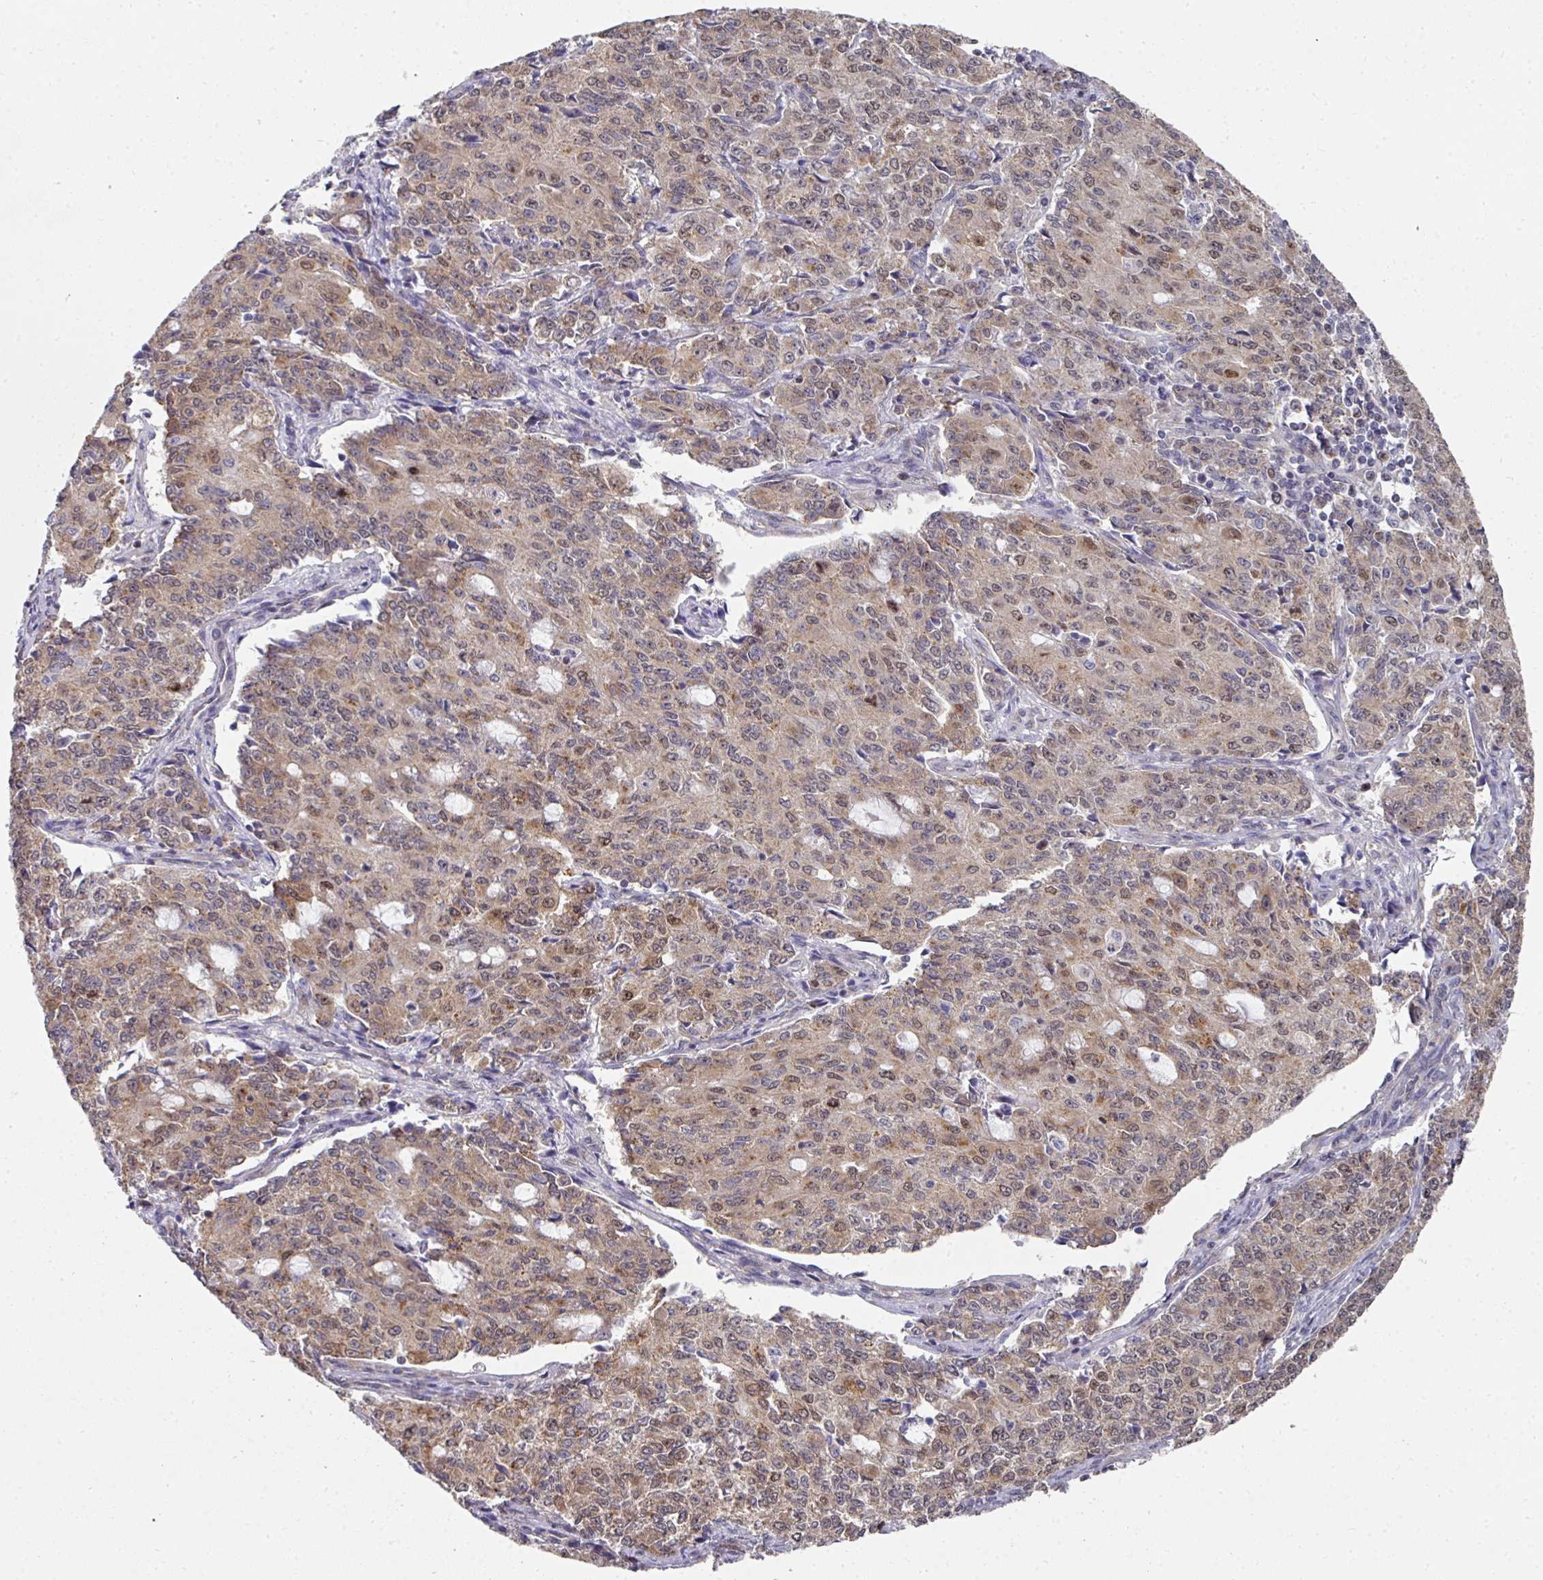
{"staining": {"intensity": "weak", "quantity": "25%-75%", "location": "cytoplasmic/membranous"}, "tissue": "endometrial cancer", "cell_type": "Tumor cells", "image_type": "cancer", "snomed": [{"axis": "morphology", "description": "Adenocarcinoma, NOS"}, {"axis": "topography", "description": "Endometrium"}], "caption": "Endometrial cancer stained with a brown dye reveals weak cytoplasmic/membranous positive positivity in approximately 25%-75% of tumor cells.", "gene": "C18orf25", "patient": {"sex": "female", "age": 50}}